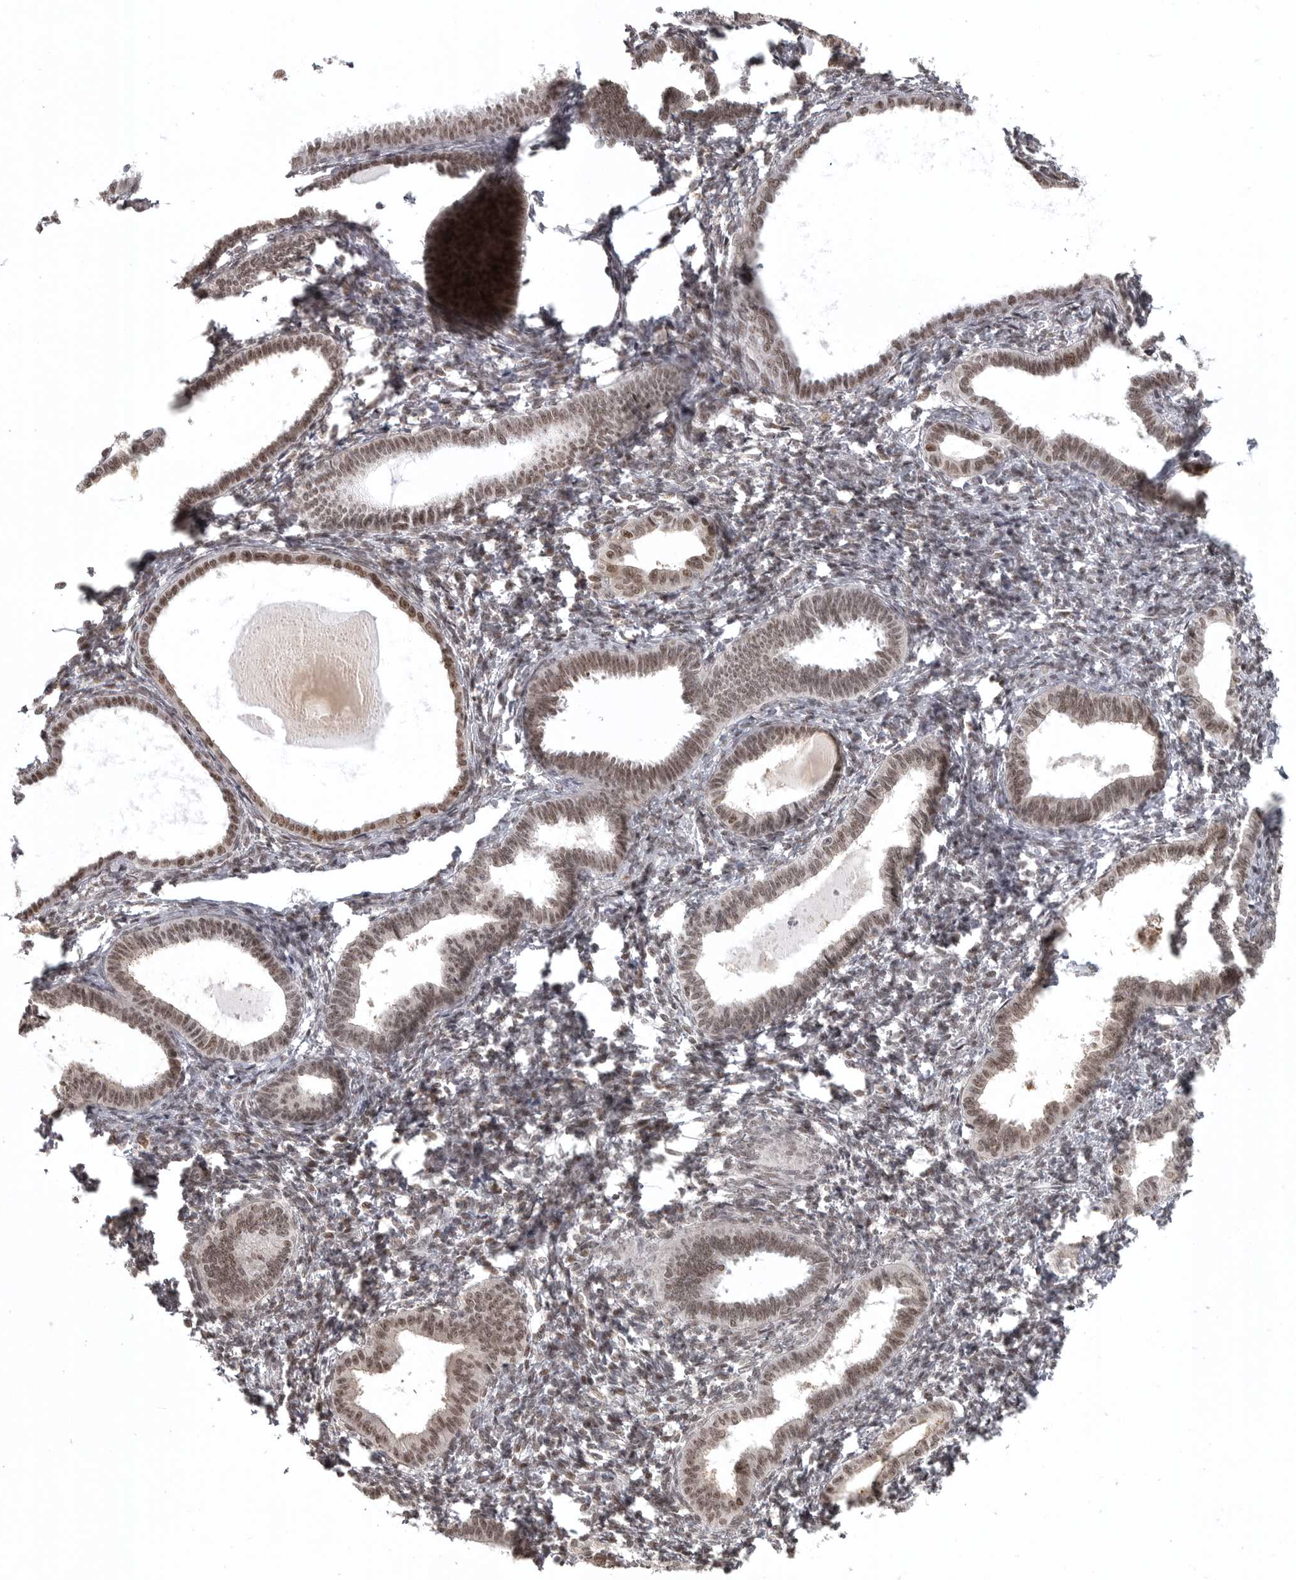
{"staining": {"intensity": "weak", "quantity": "25%-75%", "location": "nuclear"}, "tissue": "endometrium", "cell_type": "Cells in endometrial stroma", "image_type": "normal", "snomed": [{"axis": "morphology", "description": "Normal tissue, NOS"}, {"axis": "topography", "description": "Endometrium"}], "caption": "IHC photomicrograph of unremarkable endometrium stained for a protein (brown), which shows low levels of weak nuclear expression in about 25%-75% of cells in endometrial stroma.", "gene": "ISG20L2", "patient": {"sex": "female", "age": 77}}